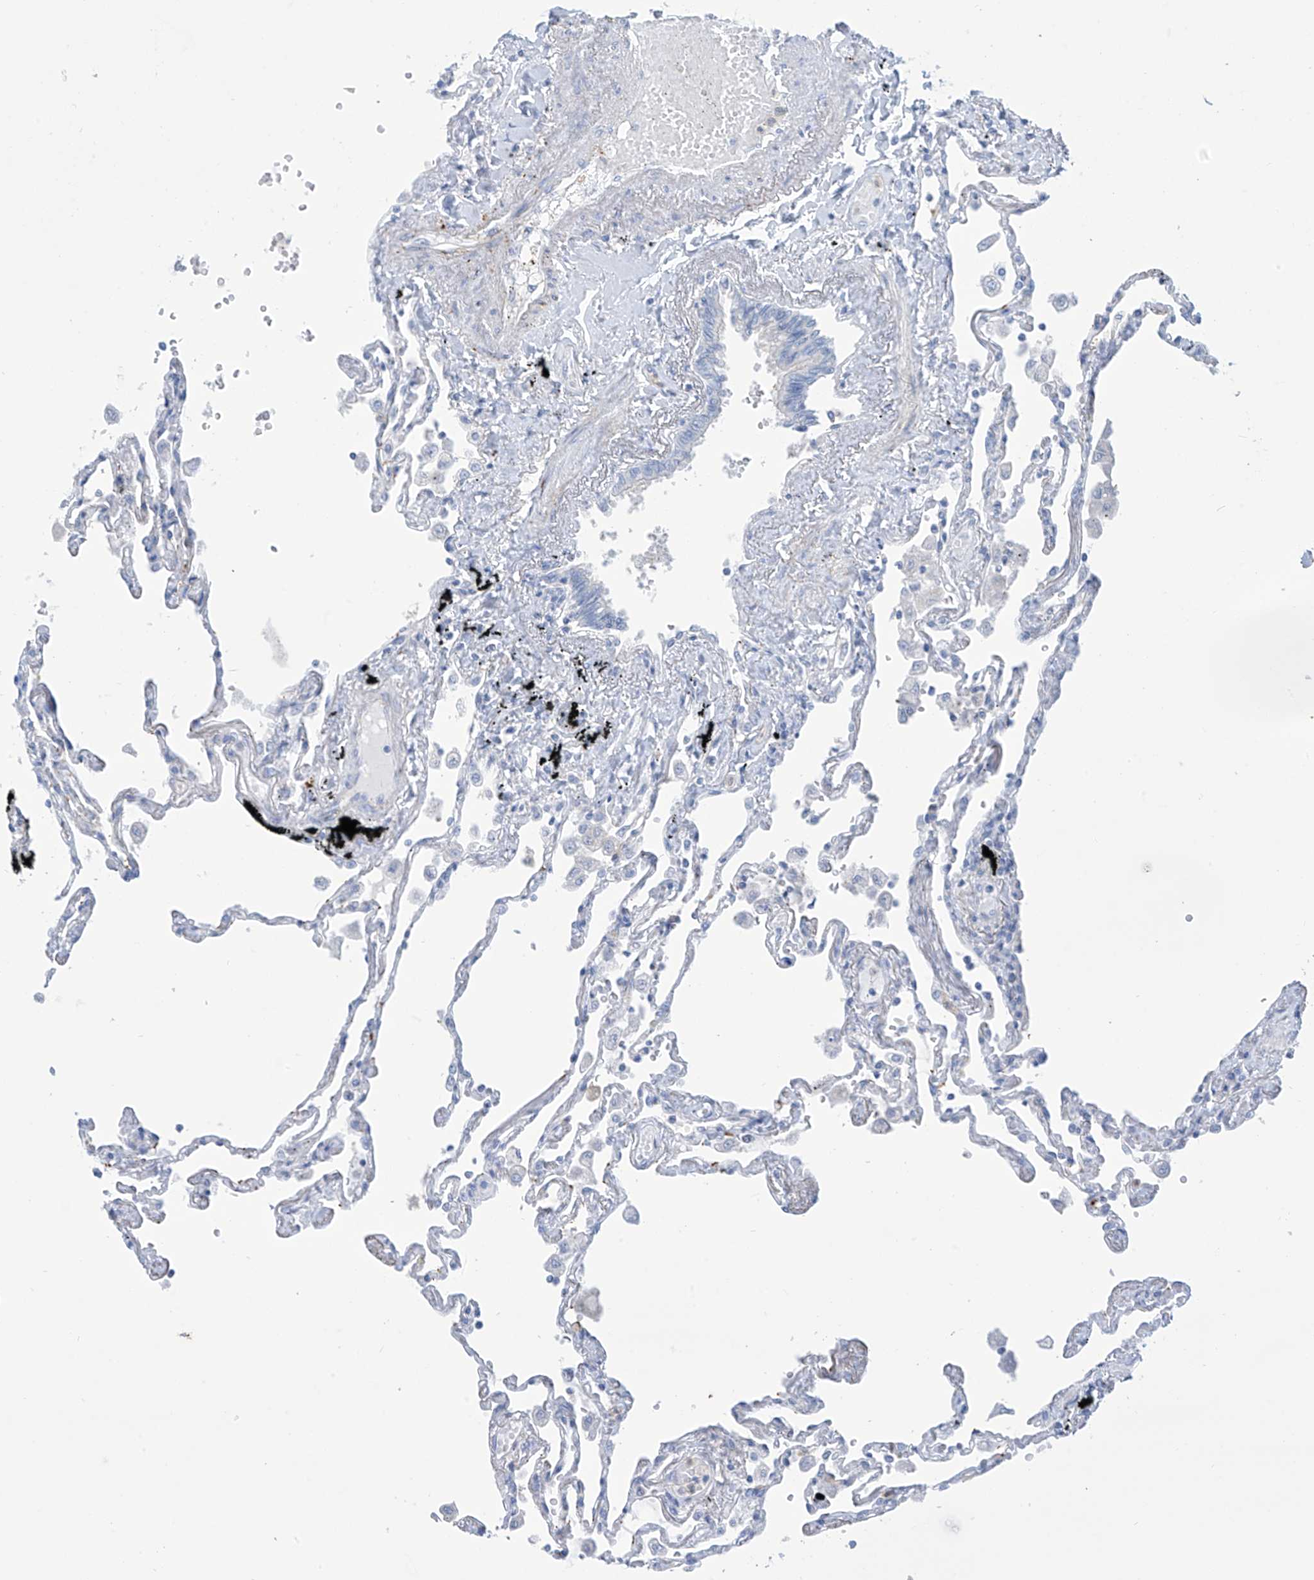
{"staining": {"intensity": "negative", "quantity": "none", "location": "none"}, "tissue": "lung", "cell_type": "Alveolar cells", "image_type": "normal", "snomed": [{"axis": "morphology", "description": "Normal tissue, NOS"}, {"axis": "topography", "description": "Lung"}], "caption": "This is an immunohistochemistry photomicrograph of benign human lung. There is no staining in alveolar cells.", "gene": "FABP2", "patient": {"sex": "female", "age": 67}}